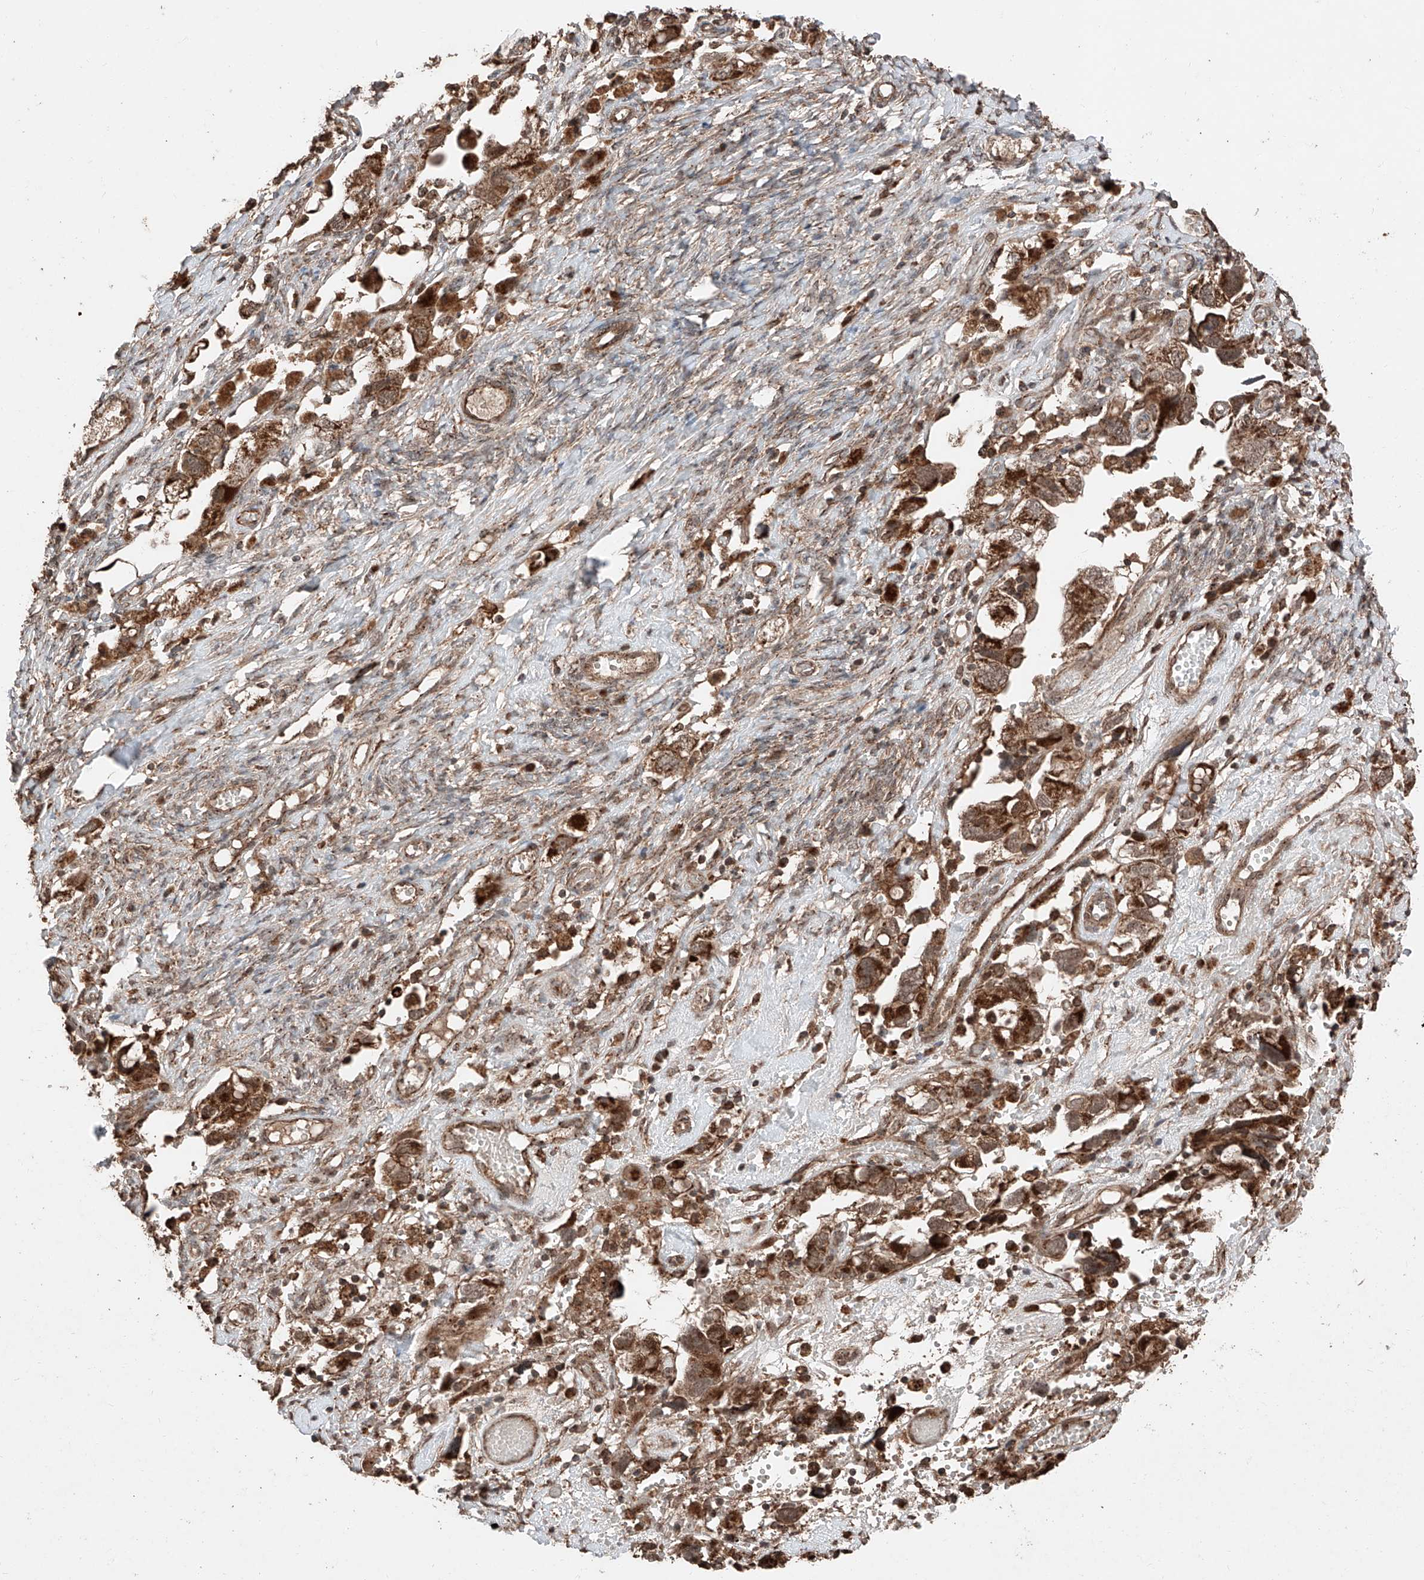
{"staining": {"intensity": "moderate", "quantity": ">75%", "location": "cytoplasmic/membranous"}, "tissue": "ovarian cancer", "cell_type": "Tumor cells", "image_type": "cancer", "snomed": [{"axis": "morphology", "description": "Carcinoma, NOS"}, {"axis": "morphology", "description": "Cystadenocarcinoma, serous, NOS"}, {"axis": "topography", "description": "Ovary"}], "caption": "Carcinoma (ovarian) stained for a protein exhibits moderate cytoplasmic/membranous positivity in tumor cells. The protein of interest is shown in brown color, while the nuclei are stained blue.", "gene": "ZSCAN29", "patient": {"sex": "female", "age": 69}}